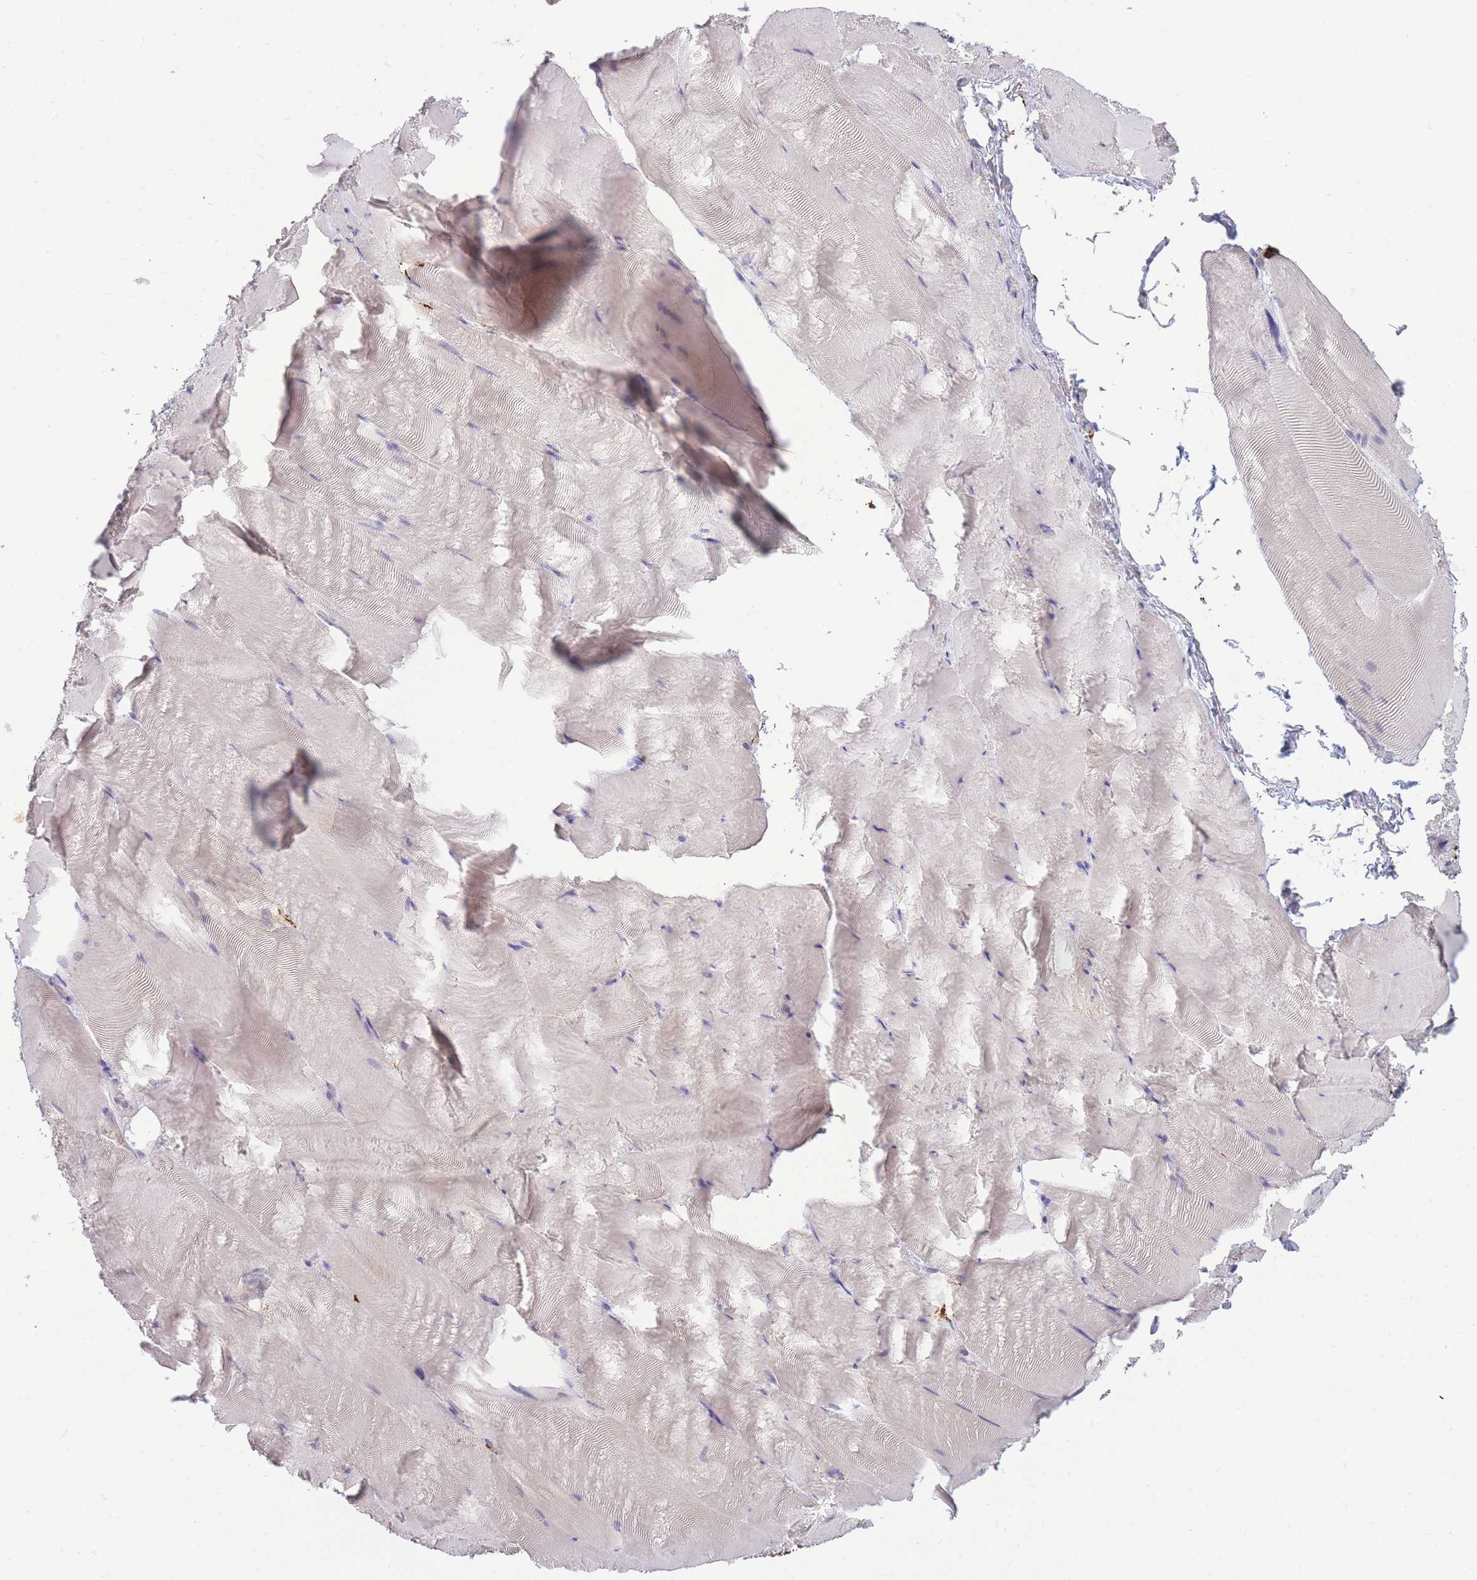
{"staining": {"intensity": "negative", "quantity": "none", "location": "none"}, "tissue": "skeletal muscle", "cell_type": "Myocytes", "image_type": "normal", "snomed": [{"axis": "morphology", "description": "Normal tissue, NOS"}, {"axis": "topography", "description": "Skeletal muscle"}], "caption": "IHC of normal human skeletal muscle displays no staining in myocytes.", "gene": "TPSD1", "patient": {"sex": "female", "age": 64}}